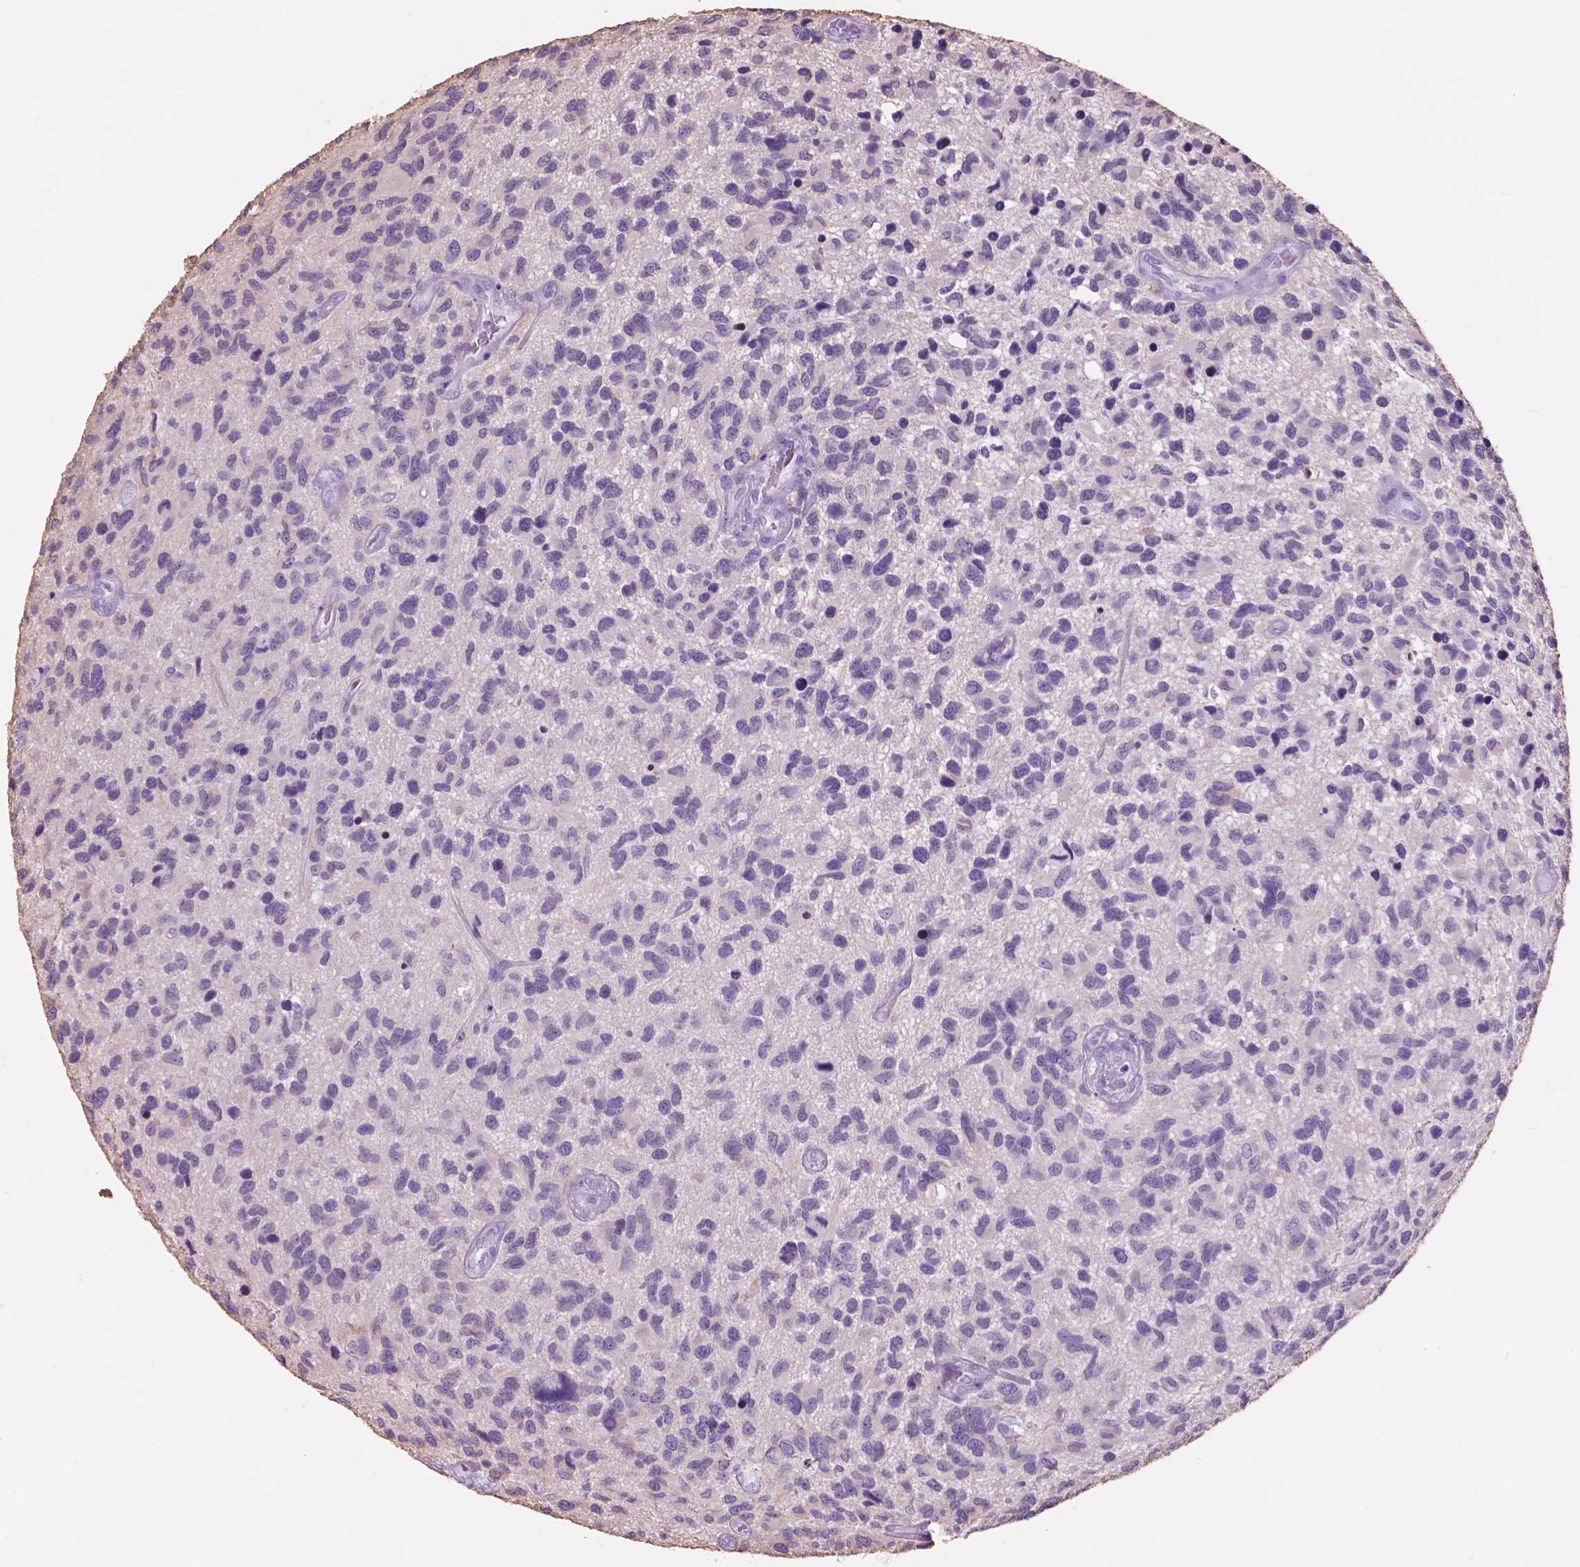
{"staining": {"intensity": "negative", "quantity": "none", "location": "none"}, "tissue": "glioma", "cell_type": "Tumor cells", "image_type": "cancer", "snomed": [{"axis": "morphology", "description": "Glioma, malignant, NOS"}, {"axis": "morphology", "description": "Glioma, malignant, High grade"}, {"axis": "topography", "description": "Brain"}], "caption": "DAB (3,3'-diaminobenzidine) immunohistochemical staining of human malignant high-grade glioma exhibits no significant positivity in tumor cells.", "gene": "FXYD2", "patient": {"sex": "female", "age": 71}}